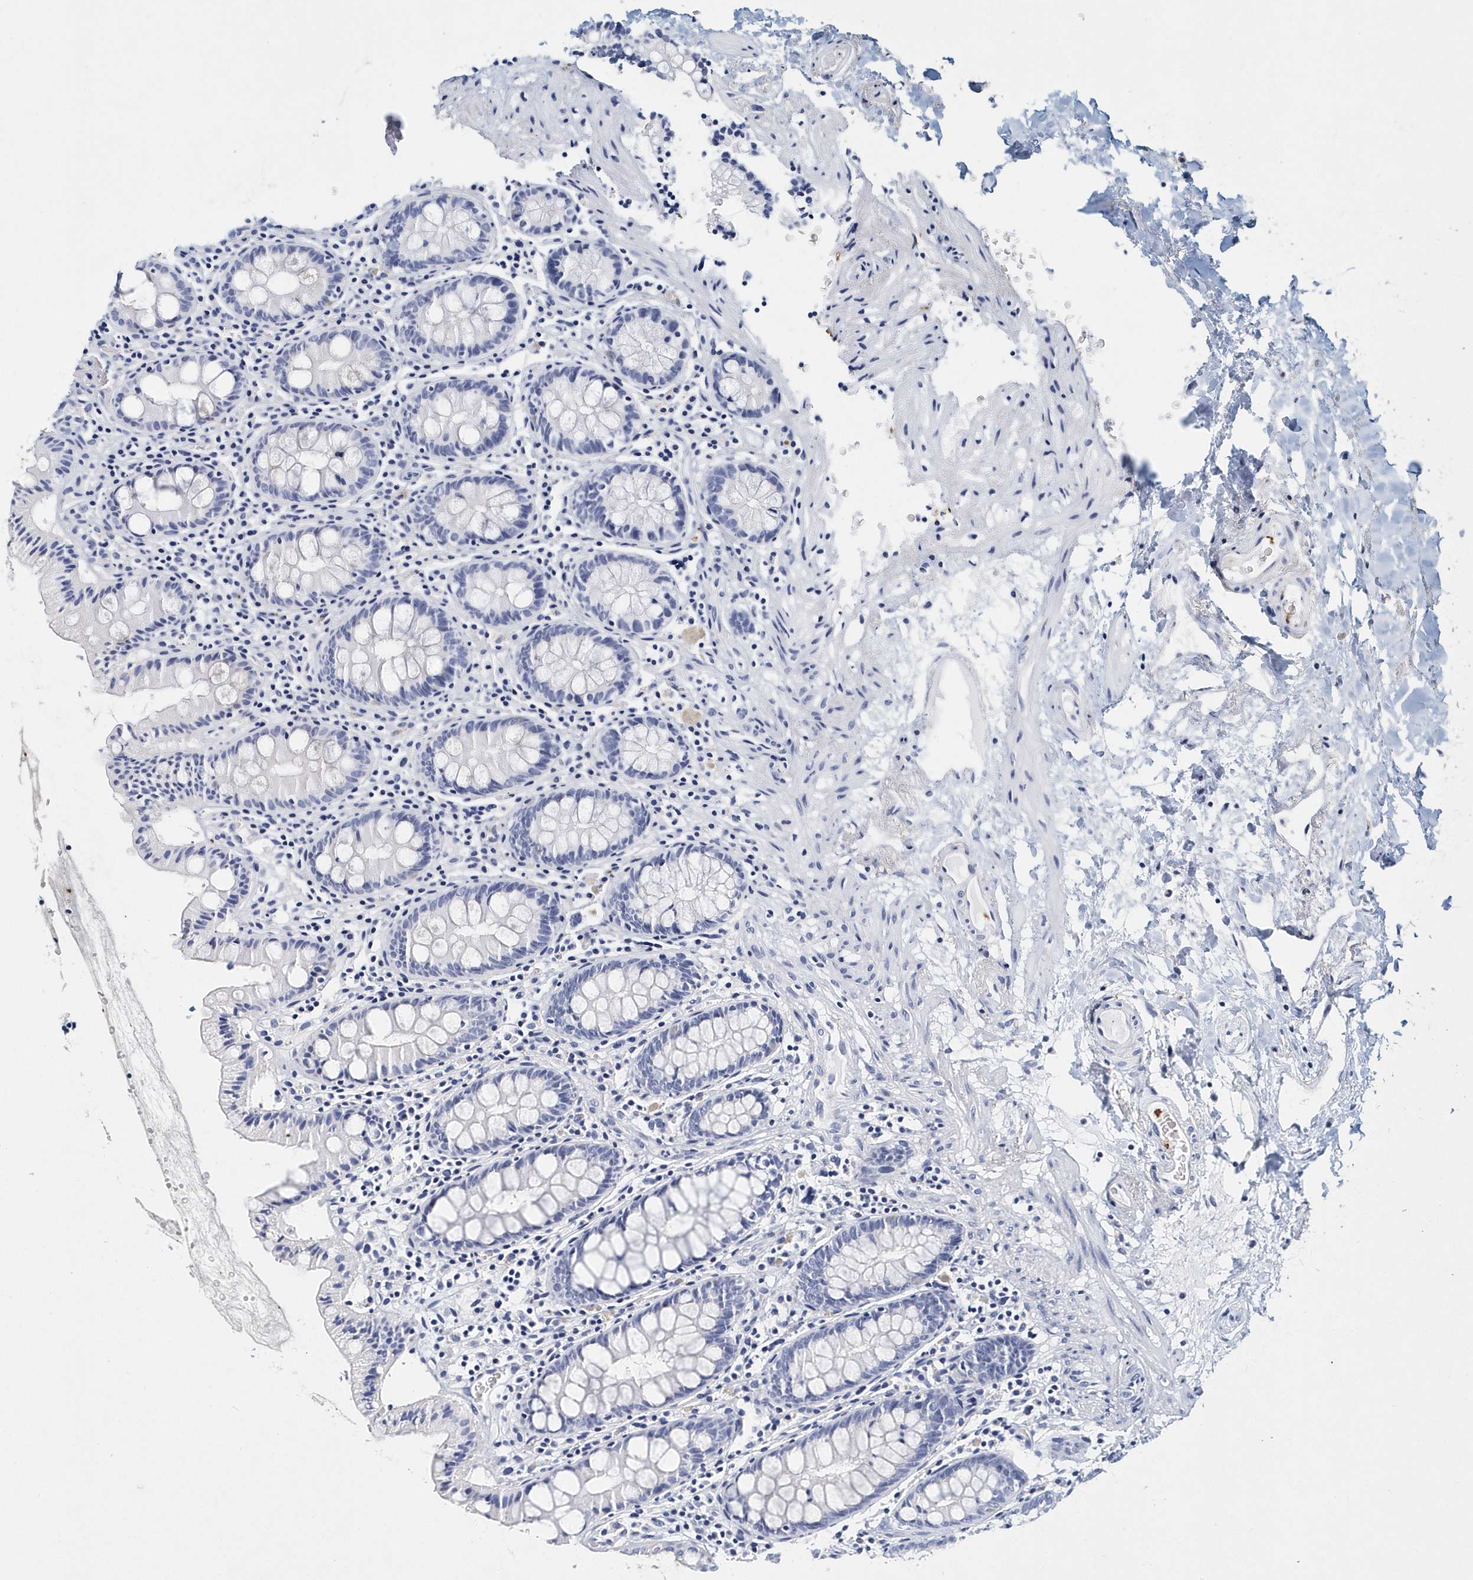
{"staining": {"intensity": "negative", "quantity": "none", "location": "none"}, "tissue": "colon", "cell_type": "Endothelial cells", "image_type": "normal", "snomed": [{"axis": "morphology", "description": "Normal tissue, NOS"}, {"axis": "topography", "description": "Colon"}], "caption": "This is a histopathology image of IHC staining of benign colon, which shows no positivity in endothelial cells.", "gene": "ITGA2B", "patient": {"sex": "female", "age": 79}}